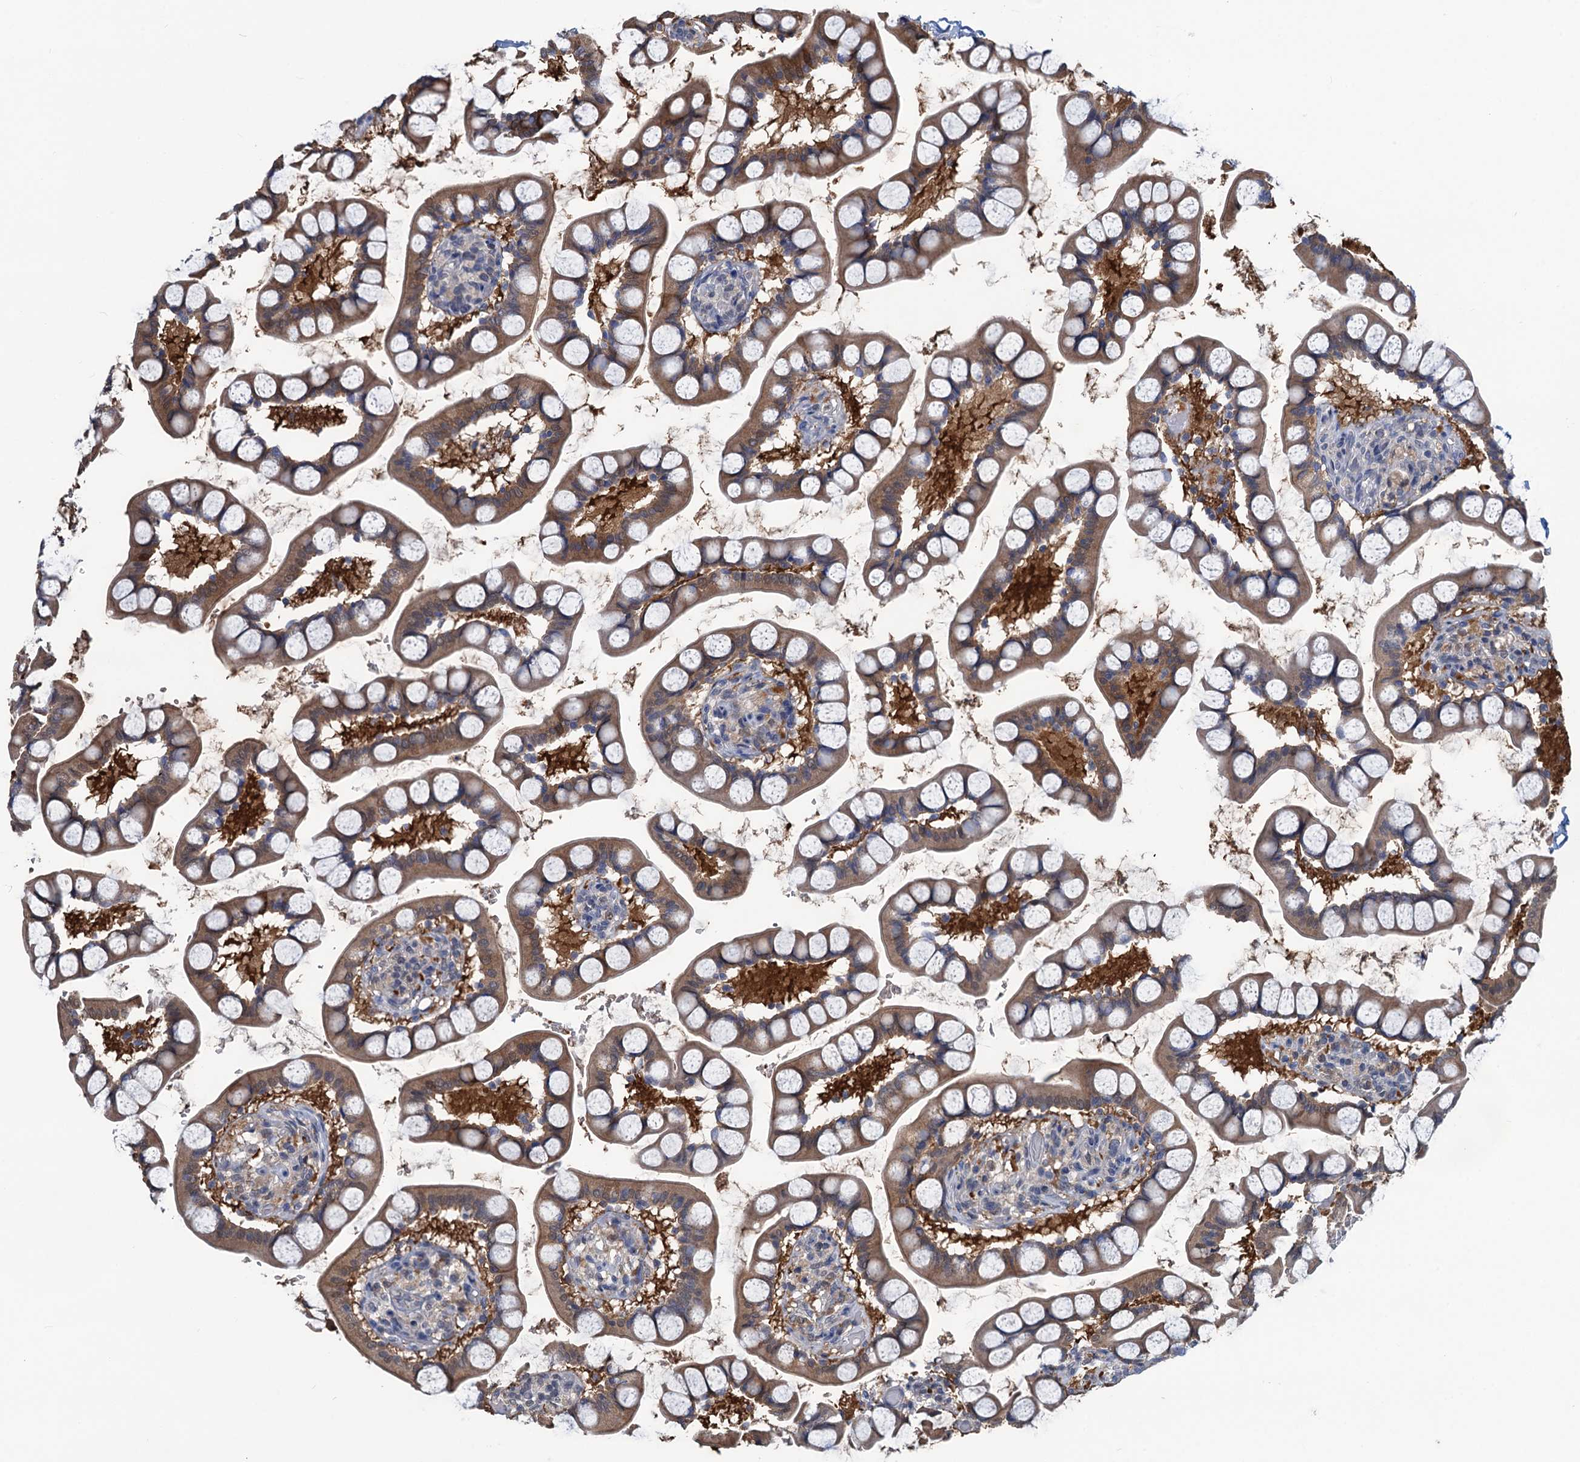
{"staining": {"intensity": "strong", "quantity": "25%-75%", "location": "cytoplasmic/membranous"}, "tissue": "small intestine", "cell_type": "Glandular cells", "image_type": "normal", "snomed": [{"axis": "morphology", "description": "Normal tissue, NOS"}, {"axis": "topography", "description": "Small intestine"}], "caption": "This photomicrograph reveals IHC staining of normal small intestine, with high strong cytoplasmic/membranous staining in approximately 25%-75% of glandular cells.", "gene": "RTKN2", "patient": {"sex": "male", "age": 52}}